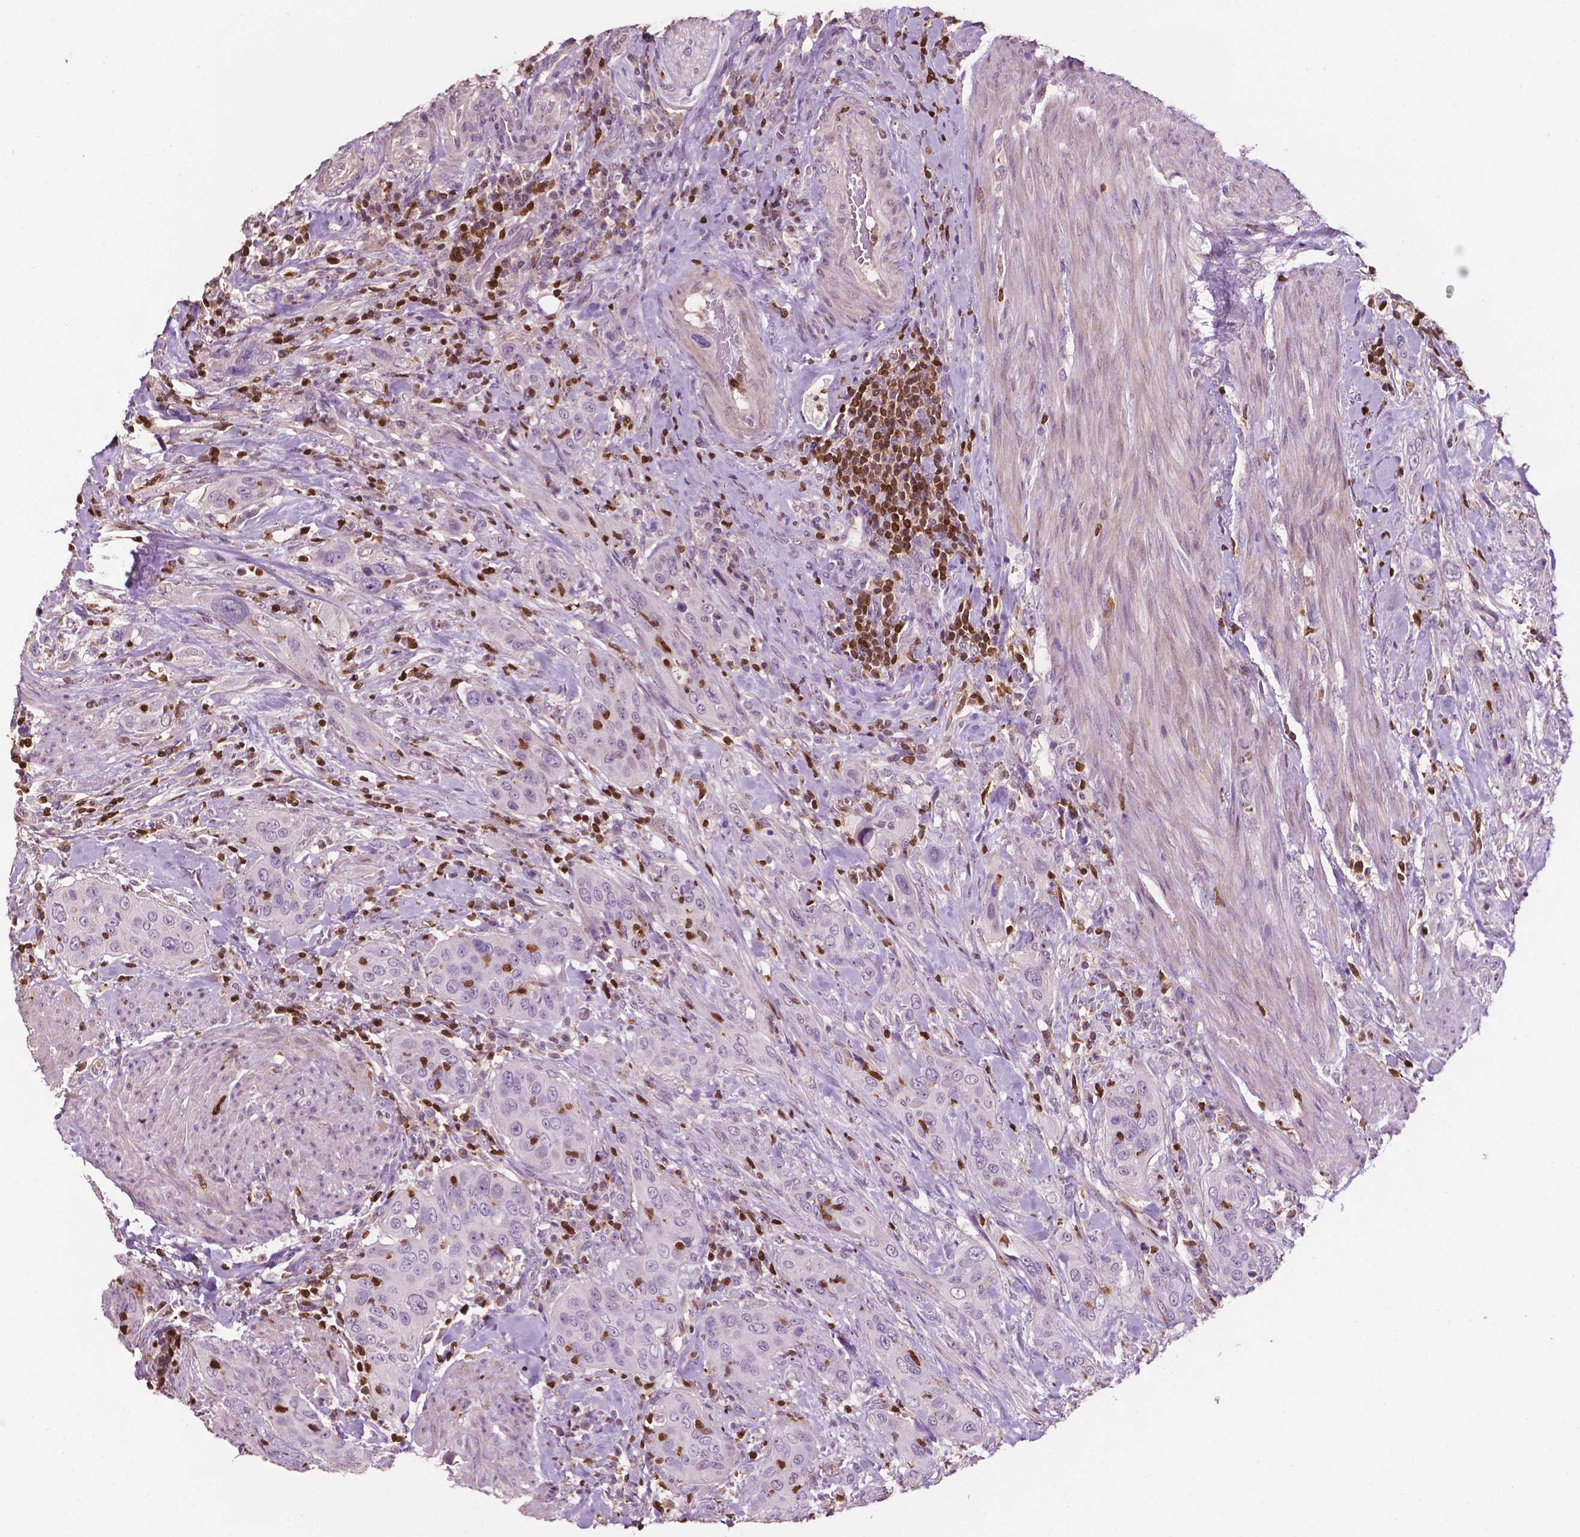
{"staining": {"intensity": "negative", "quantity": "none", "location": "none"}, "tissue": "urothelial cancer", "cell_type": "Tumor cells", "image_type": "cancer", "snomed": [{"axis": "morphology", "description": "Urothelial carcinoma, High grade"}, {"axis": "topography", "description": "Urinary bladder"}], "caption": "Human urothelial cancer stained for a protein using IHC shows no positivity in tumor cells.", "gene": "TBC1D10C", "patient": {"sex": "male", "age": 82}}